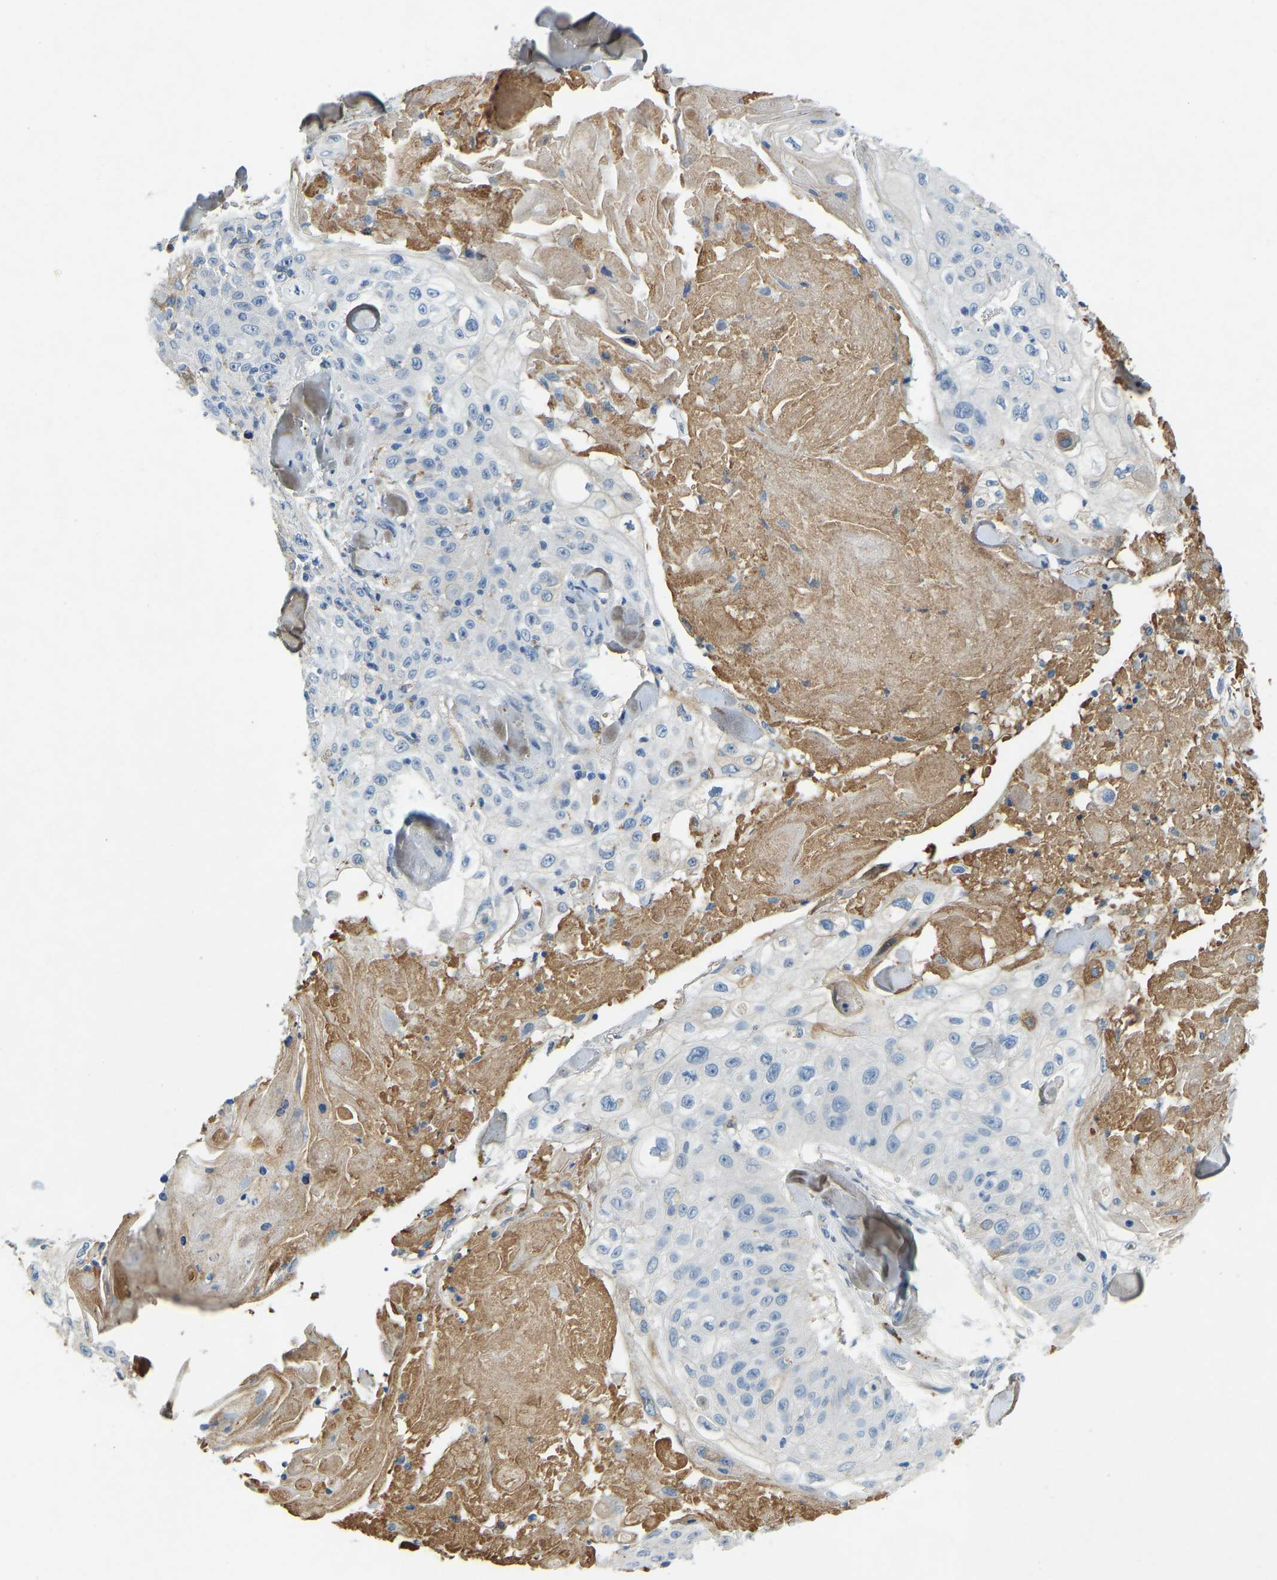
{"staining": {"intensity": "negative", "quantity": "none", "location": "none"}, "tissue": "skin cancer", "cell_type": "Tumor cells", "image_type": "cancer", "snomed": [{"axis": "morphology", "description": "Squamous cell carcinoma, NOS"}, {"axis": "topography", "description": "Skin"}], "caption": "Skin cancer stained for a protein using IHC reveals no positivity tumor cells.", "gene": "THBS4", "patient": {"sex": "male", "age": 86}}